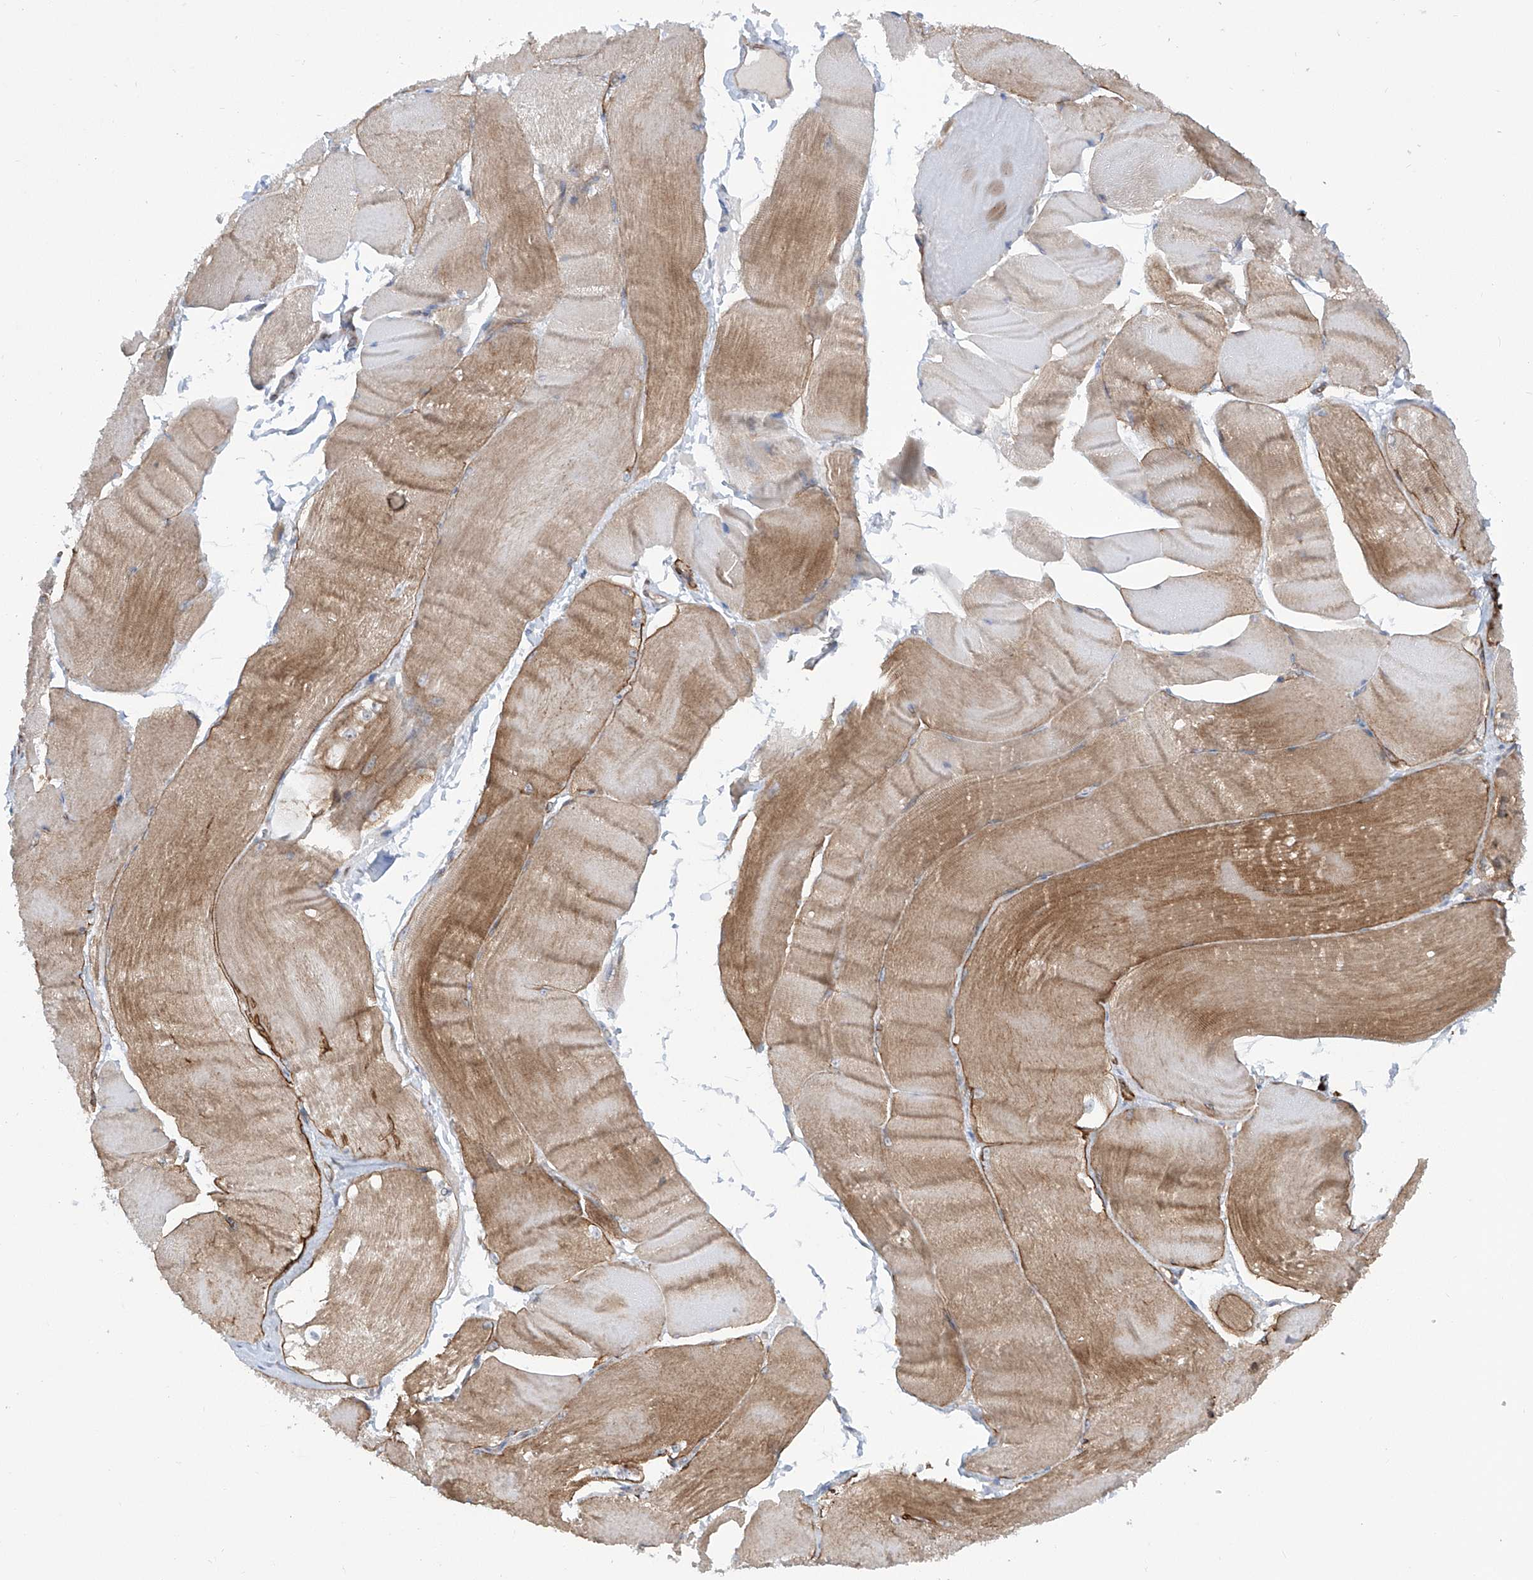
{"staining": {"intensity": "moderate", "quantity": "25%-75%", "location": "cytoplasmic/membranous"}, "tissue": "skeletal muscle", "cell_type": "Myocytes", "image_type": "normal", "snomed": [{"axis": "morphology", "description": "Normal tissue, NOS"}, {"axis": "morphology", "description": "Basal cell carcinoma"}, {"axis": "topography", "description": "Skeletal muscle"}], "caption": "The immunohistochemical stain labels moderate cytoplasmic/membranous staining in myocytes of unremarkable skeletal muscle. The protein is shown in brown color, while the nuclei are stained blue.", "gene": "ZNF490", "patient": {"sex": "female", "age": 64}}